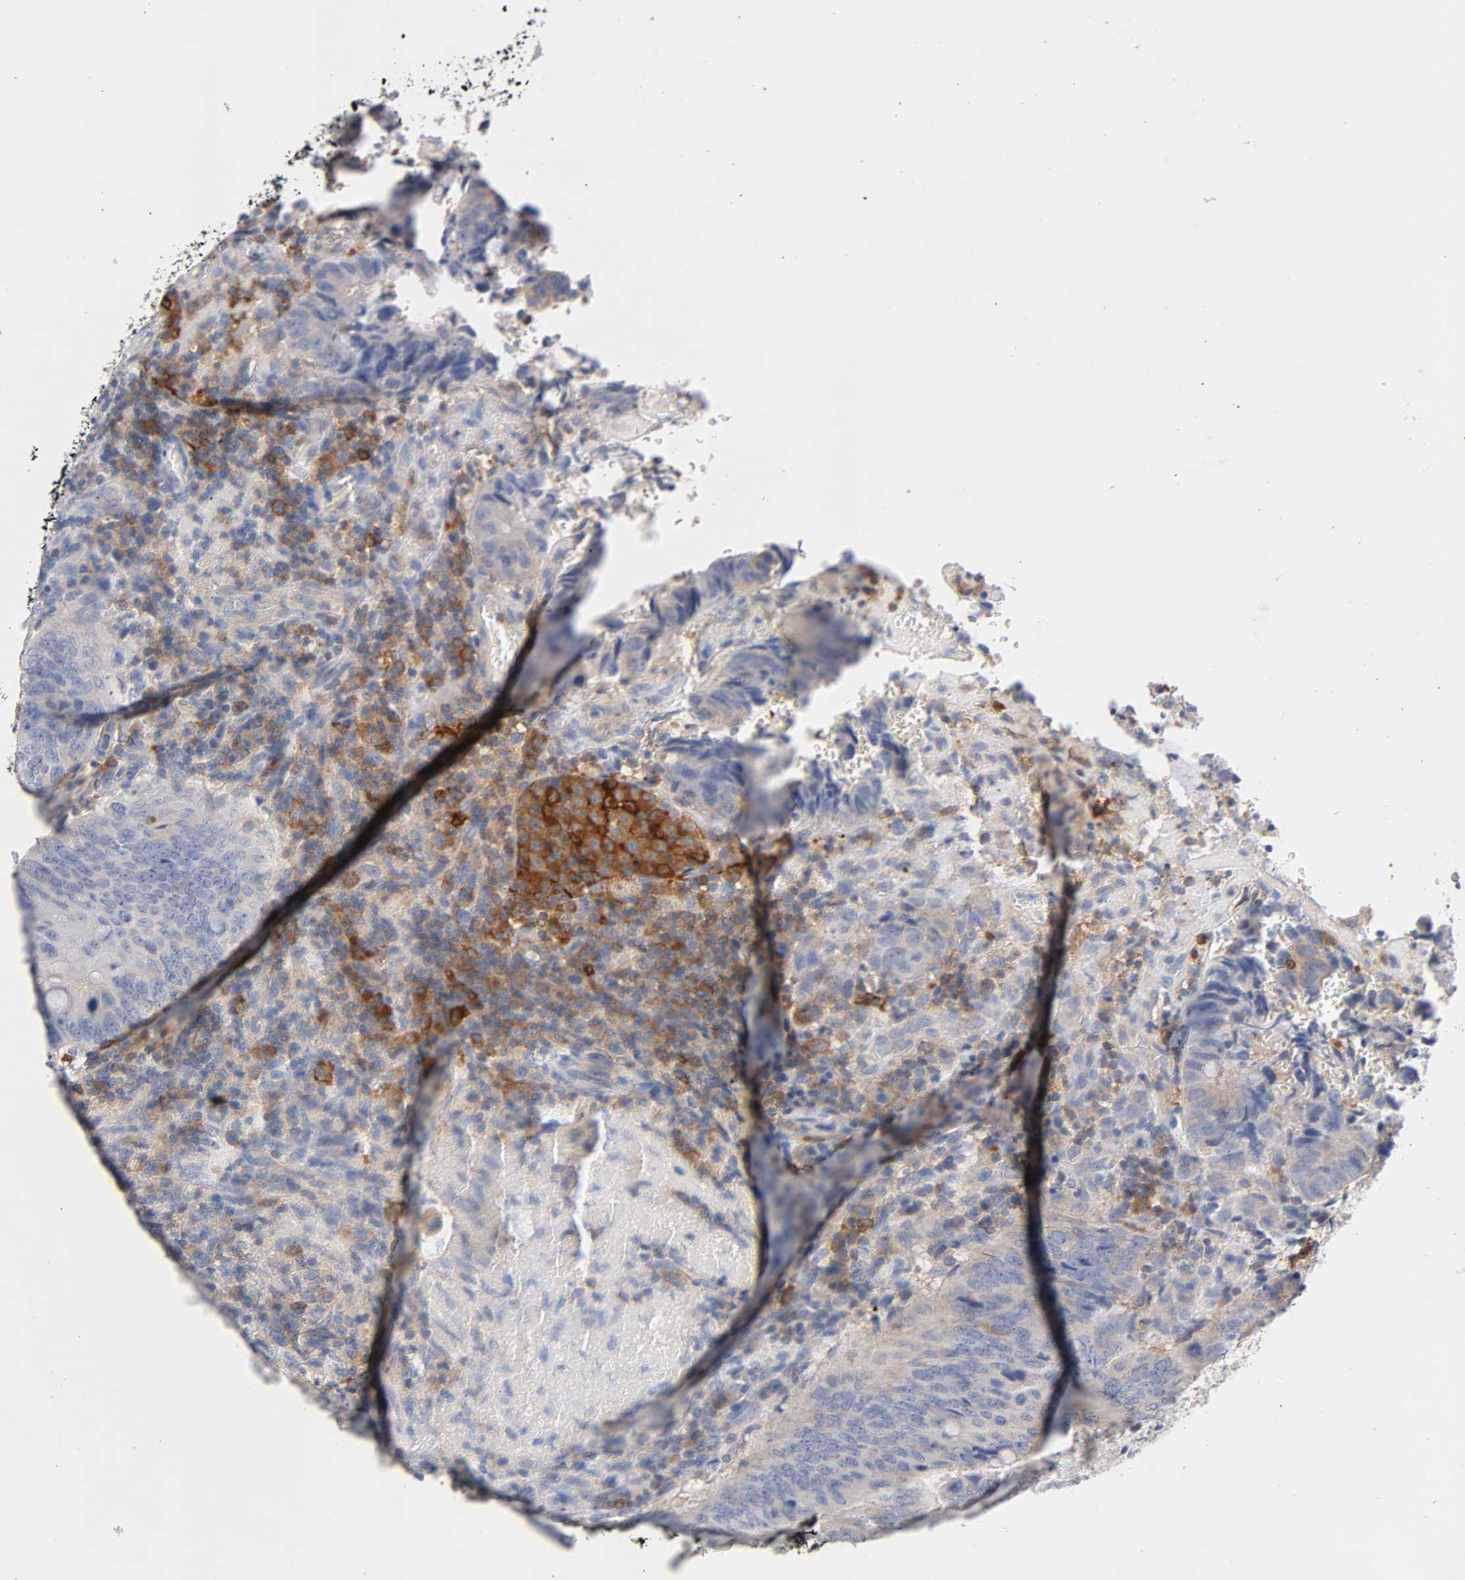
{"staining": {"intensity": "negative", "quantity": "none", "location": "none"}, "tissue": "colorectal cancer", "cell_type": "Tumor cells", "image_type": "cancer", "snomed": [{"axis": "morphology", "description": "Normal tissue, NOS"}, {"axis": "morphology", "description": "Adenocarcinoma, NOS"}, {"axis": "topography", "description": "Rectum"}, {"axis": "topography", "description": "Peripheral nerve tissue"}], "caption": "DAB immunohistochemical staining of human colorectal cancer exhibits no significant expression in tumor cells.", "gene": "MALT1", "patient": {"sex": "male", "age": 92}}